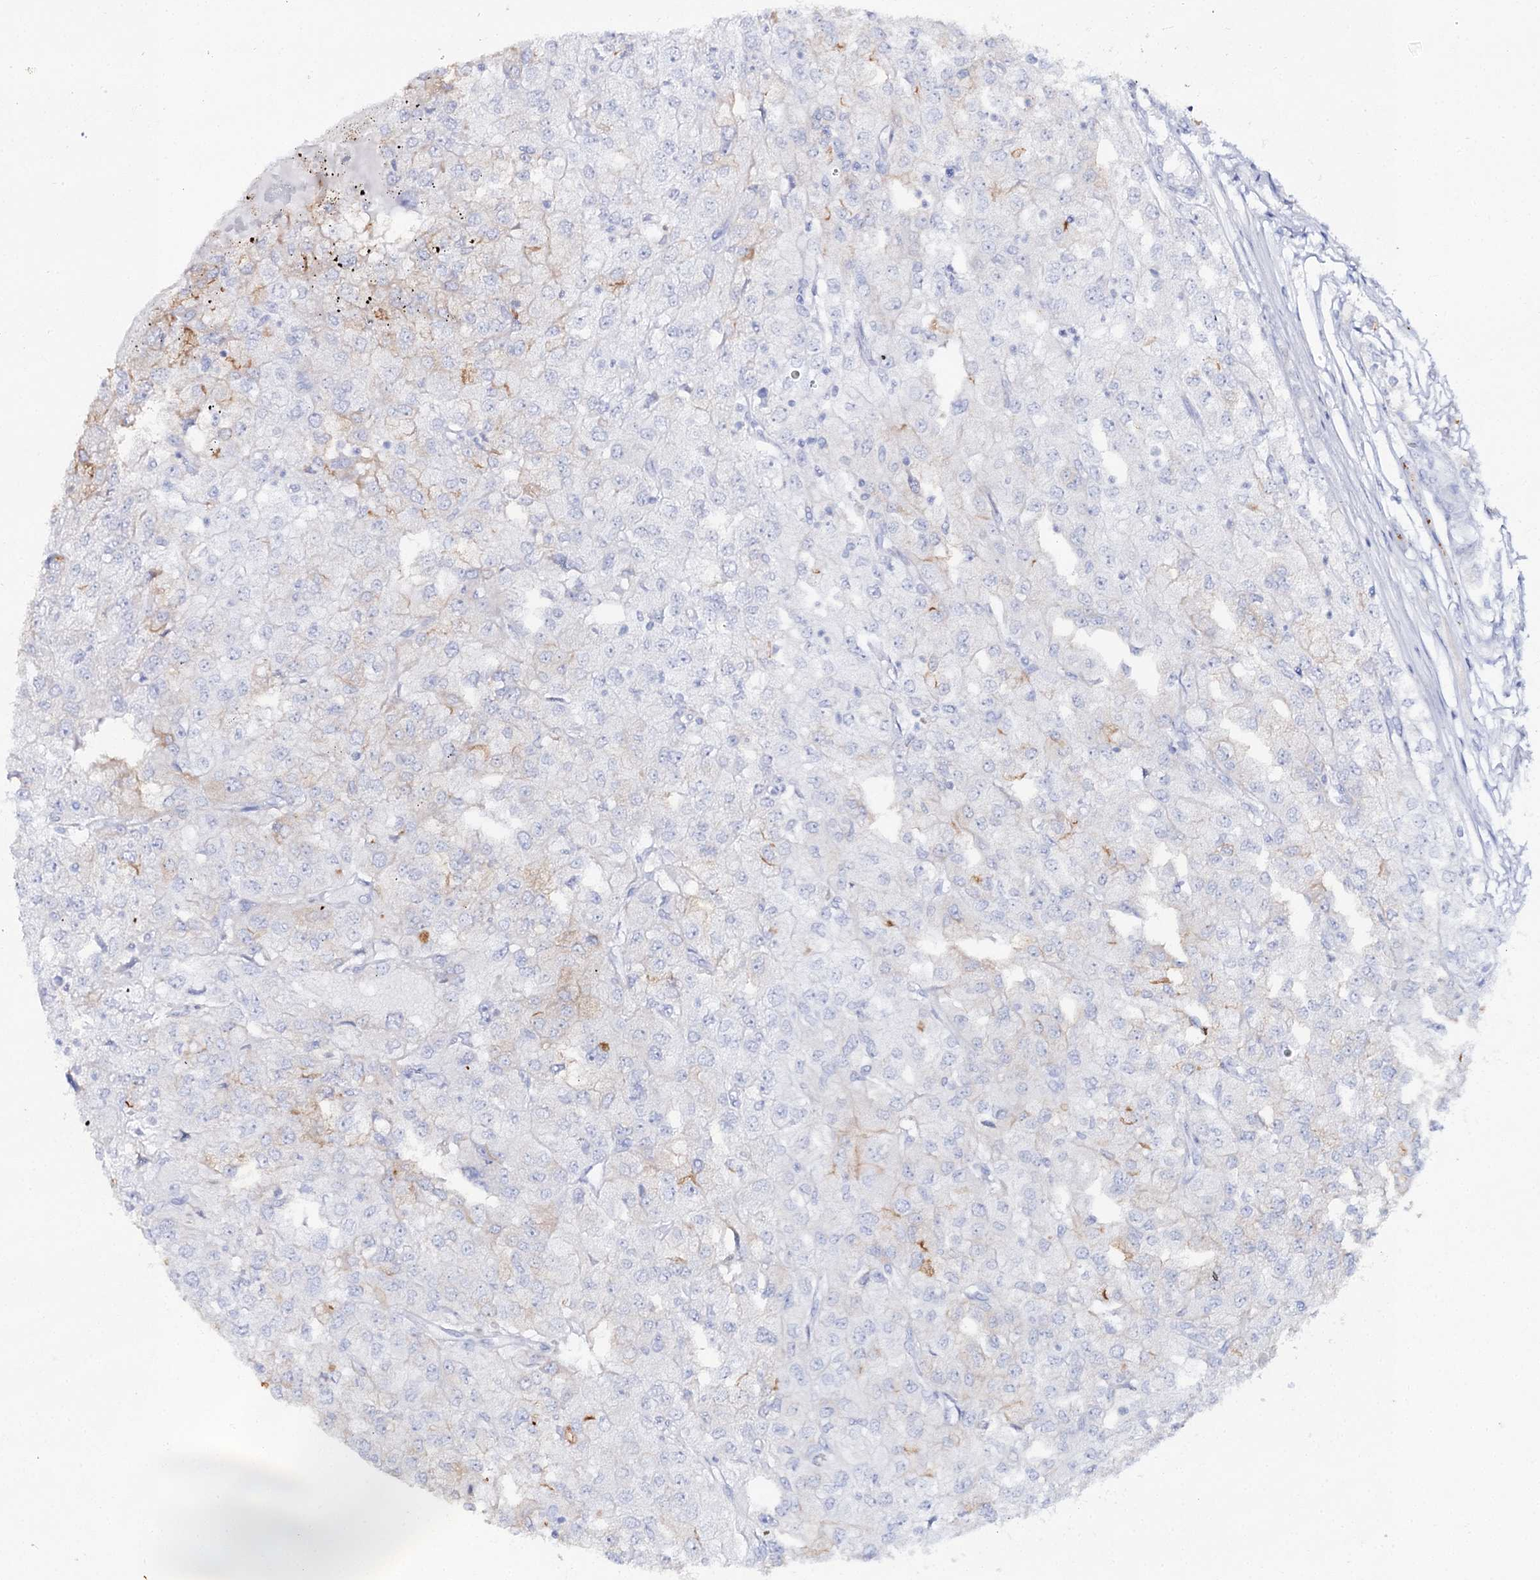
{"staining": {"intensity": "negative", "quantity": "none", "location": "none"}, "tissue": "renal cancer", "cell_type": "Tumor cells", "image_type": "cancer", "snomed": [{"axis": "morphology", "description": "Adenocarcinoma, NOS"}, {"axis": "topography", "description": "Kidney"}], "caption": "The photomicrograph displays no significant staining in tumor cells of adenocarcinoma (renal).", "gene": "SLC3A1", "patient": {"sex": "female", "age": 54}}